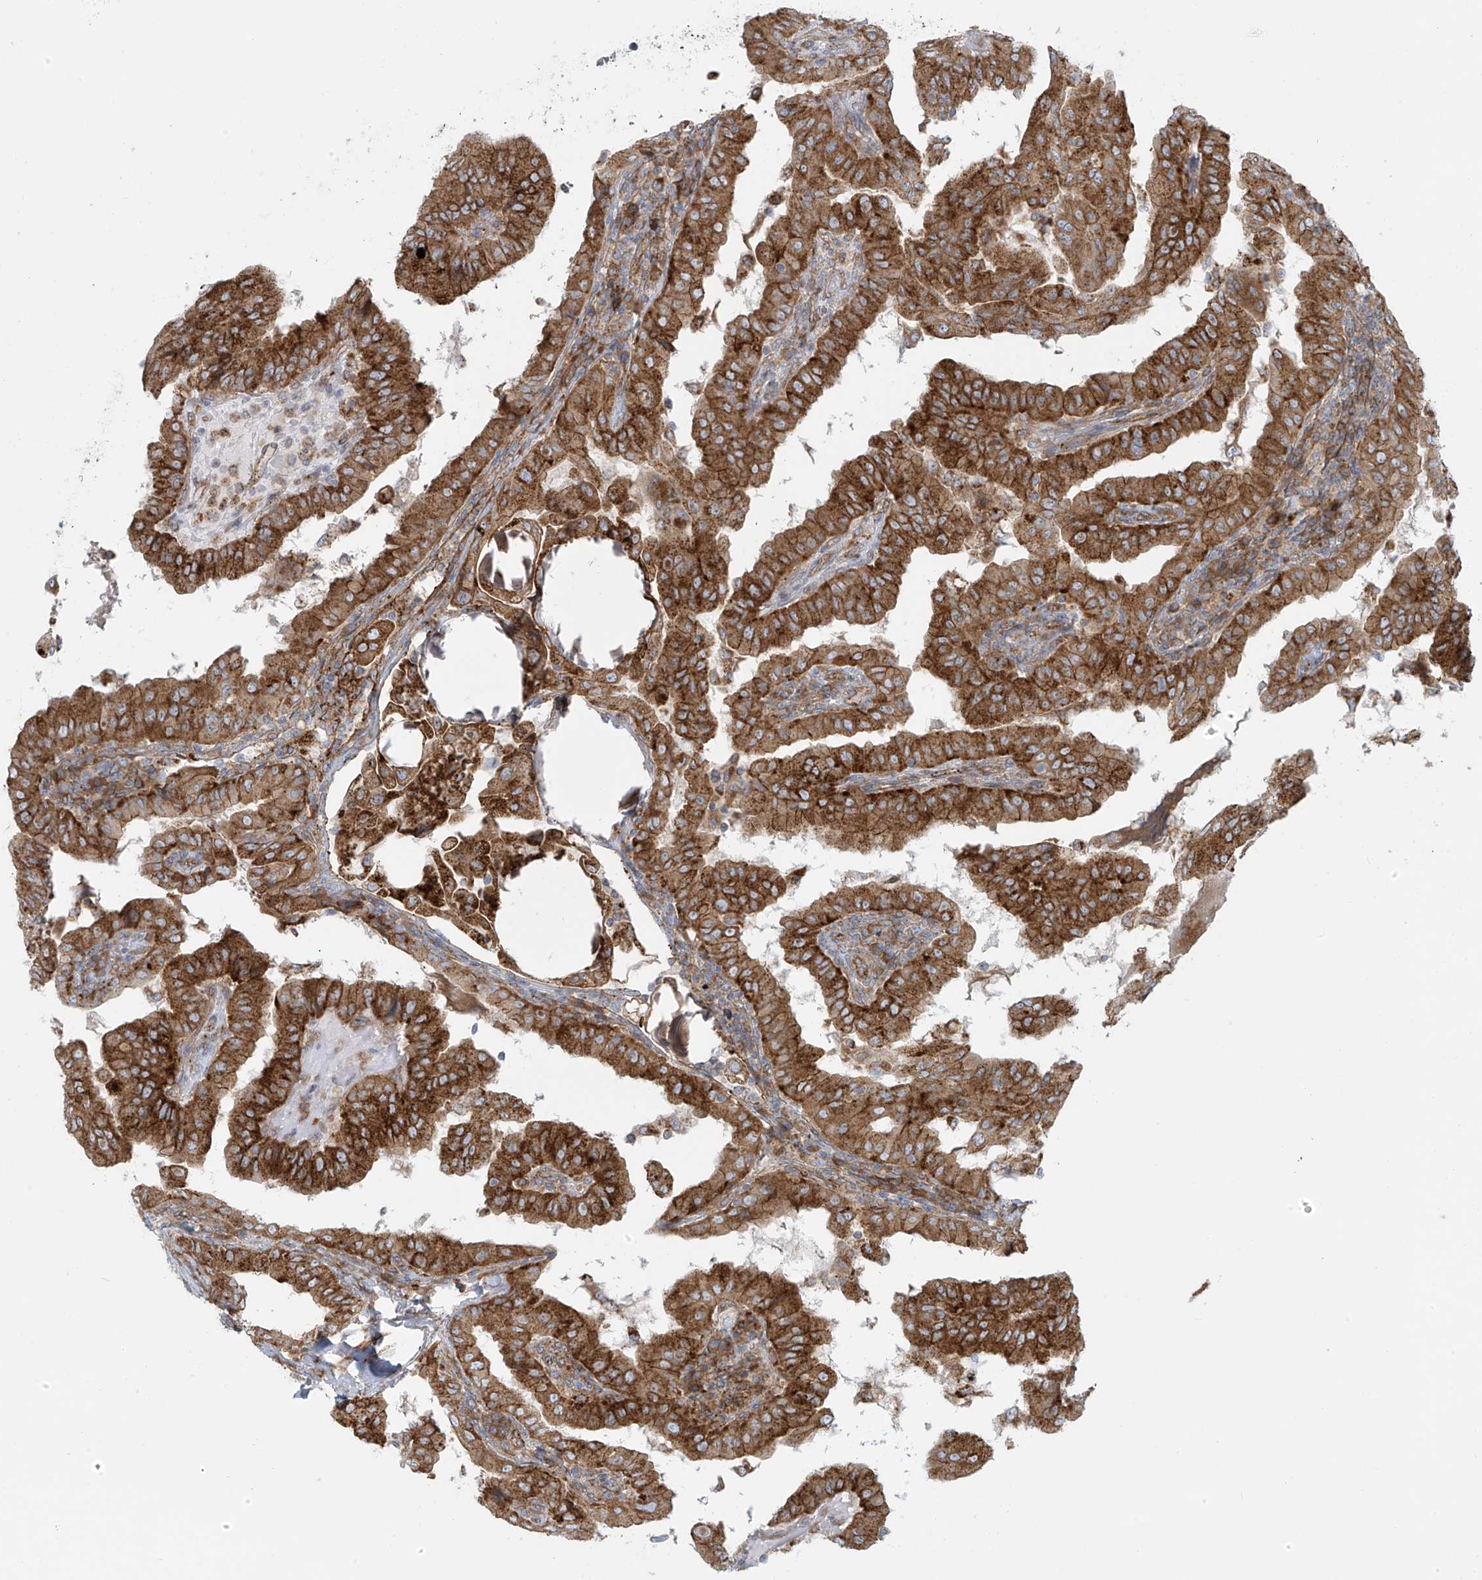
{"staining": {"intensity": "strong", "quantity": ">75%", "location": "cytoplasmic/membranous"}, "tissue": "thyroid cancer", "cell_type": "Tumor cells", "image_type": "cancer", "snomed": [{"axis": "morphology", "description": "Papillary adenocarcinoma, NOS"}, {"axis": "topography", "description": "Thyroid gland"}], "caption": "Immunohistochemistry (IHC) image of thyroid cancer (papillary adenocarcinoma) stained for a protein (brown), which displays high levels of strong cytoplasmic/membranous positivity in about >75% of tumor cells.", "gene": "LZTS3", "patient": {"sex": "male", "age": 33}}